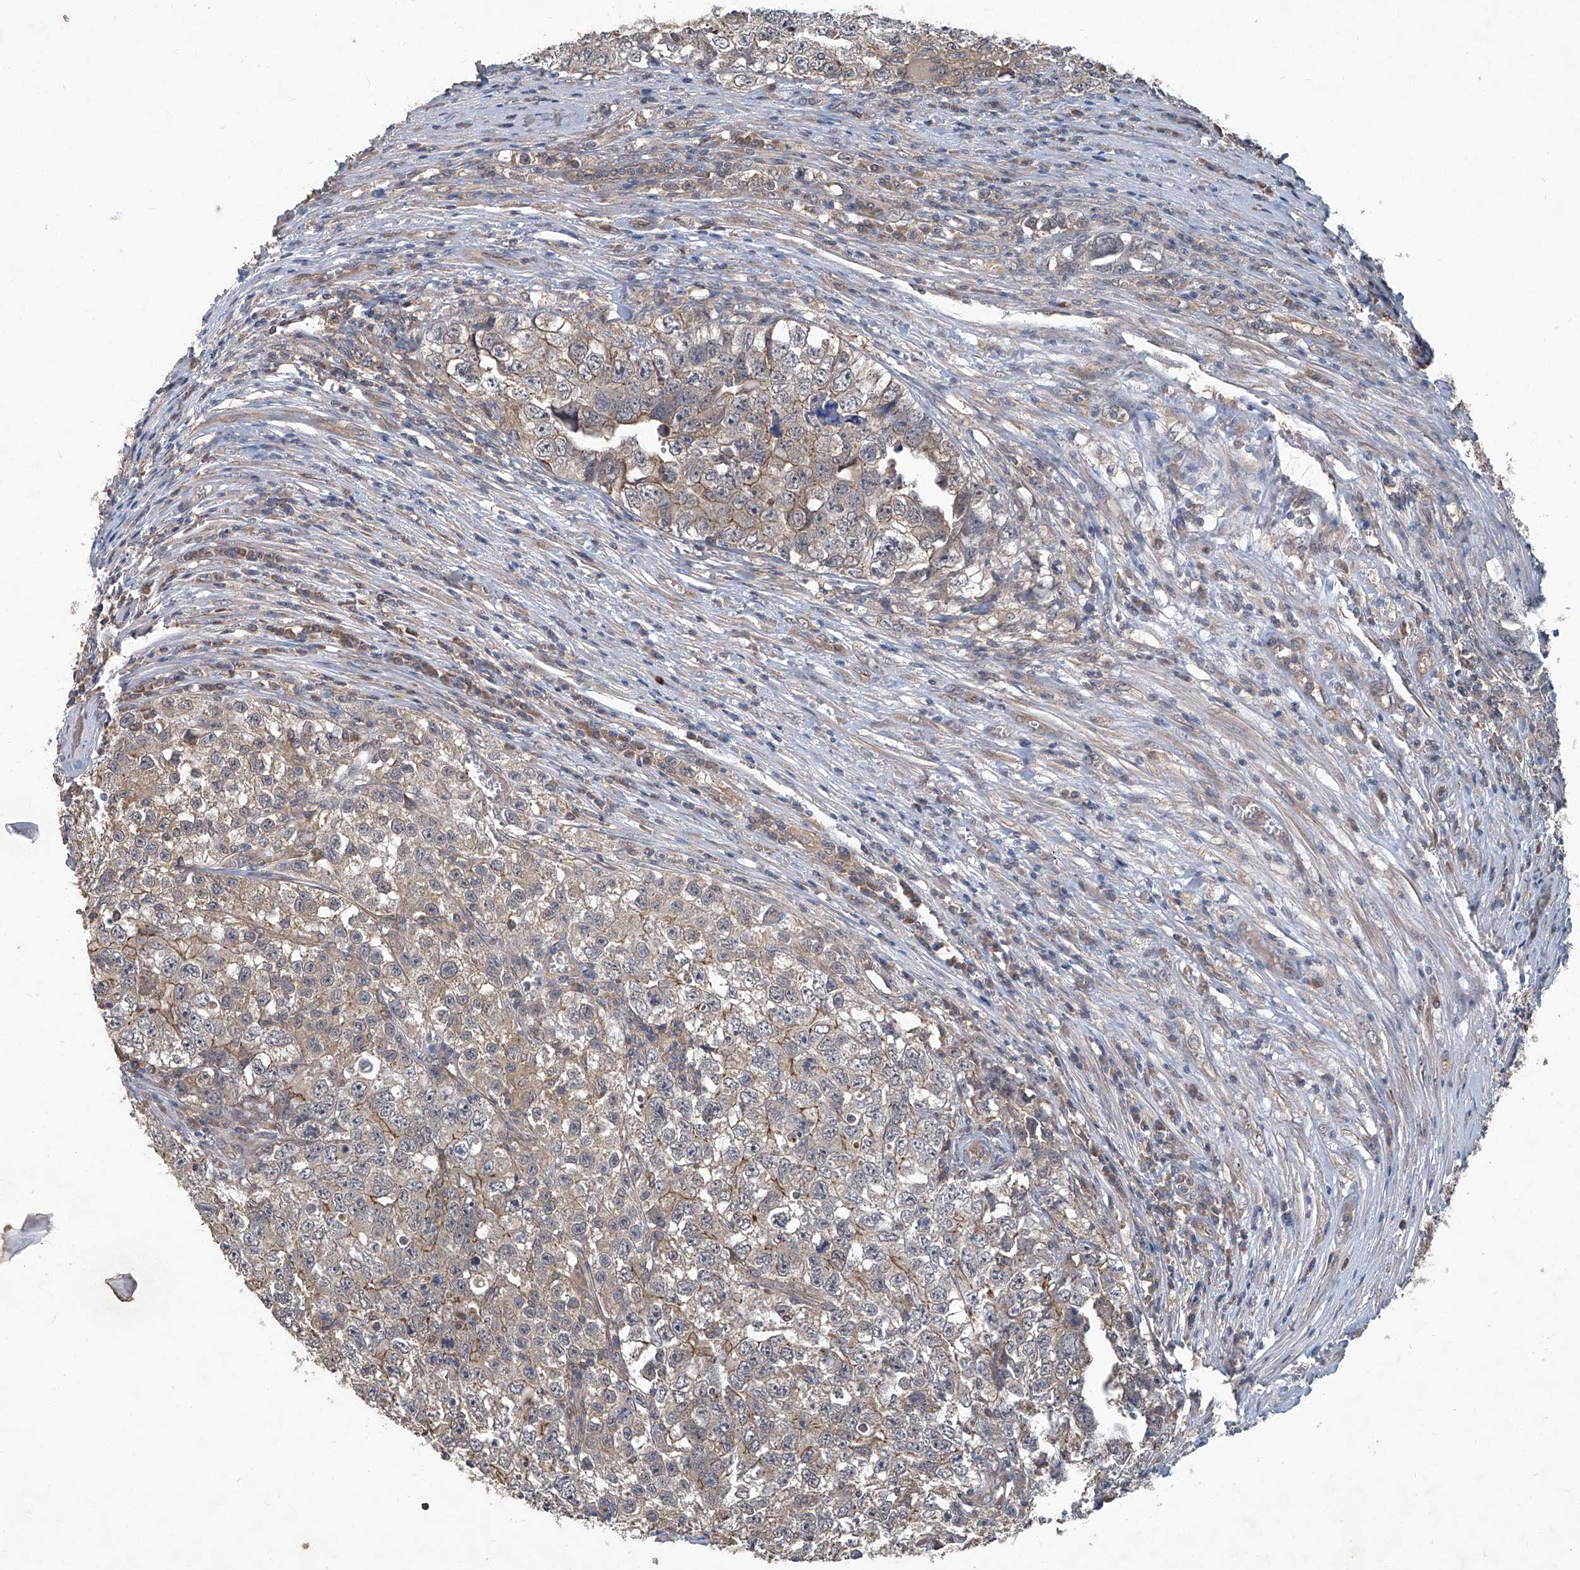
{"staining": {"intensity": "weak", "quantity": ">75%", "location": "cytoplasmic/membranous"}, "tissue": "testis cancer", "cell_type": "Tumor cells", "image_type": "cancer", "snomed": [{"axis": "morphology", "description": "Seminoma, NOS"}, {"axis": "morphology", "description": "Carcinoma, Embryonal, NOS"}, {"axis": "topography", "description": "Testis"}], "caption": "Brown immunohistochemical staining in testis cancer exhibits weak cytoplasmic/membranous staining in approximately >75% of tumor cells.", "gene": "ANKRD34A", "patient": {"sex": "male", "age": 43}}